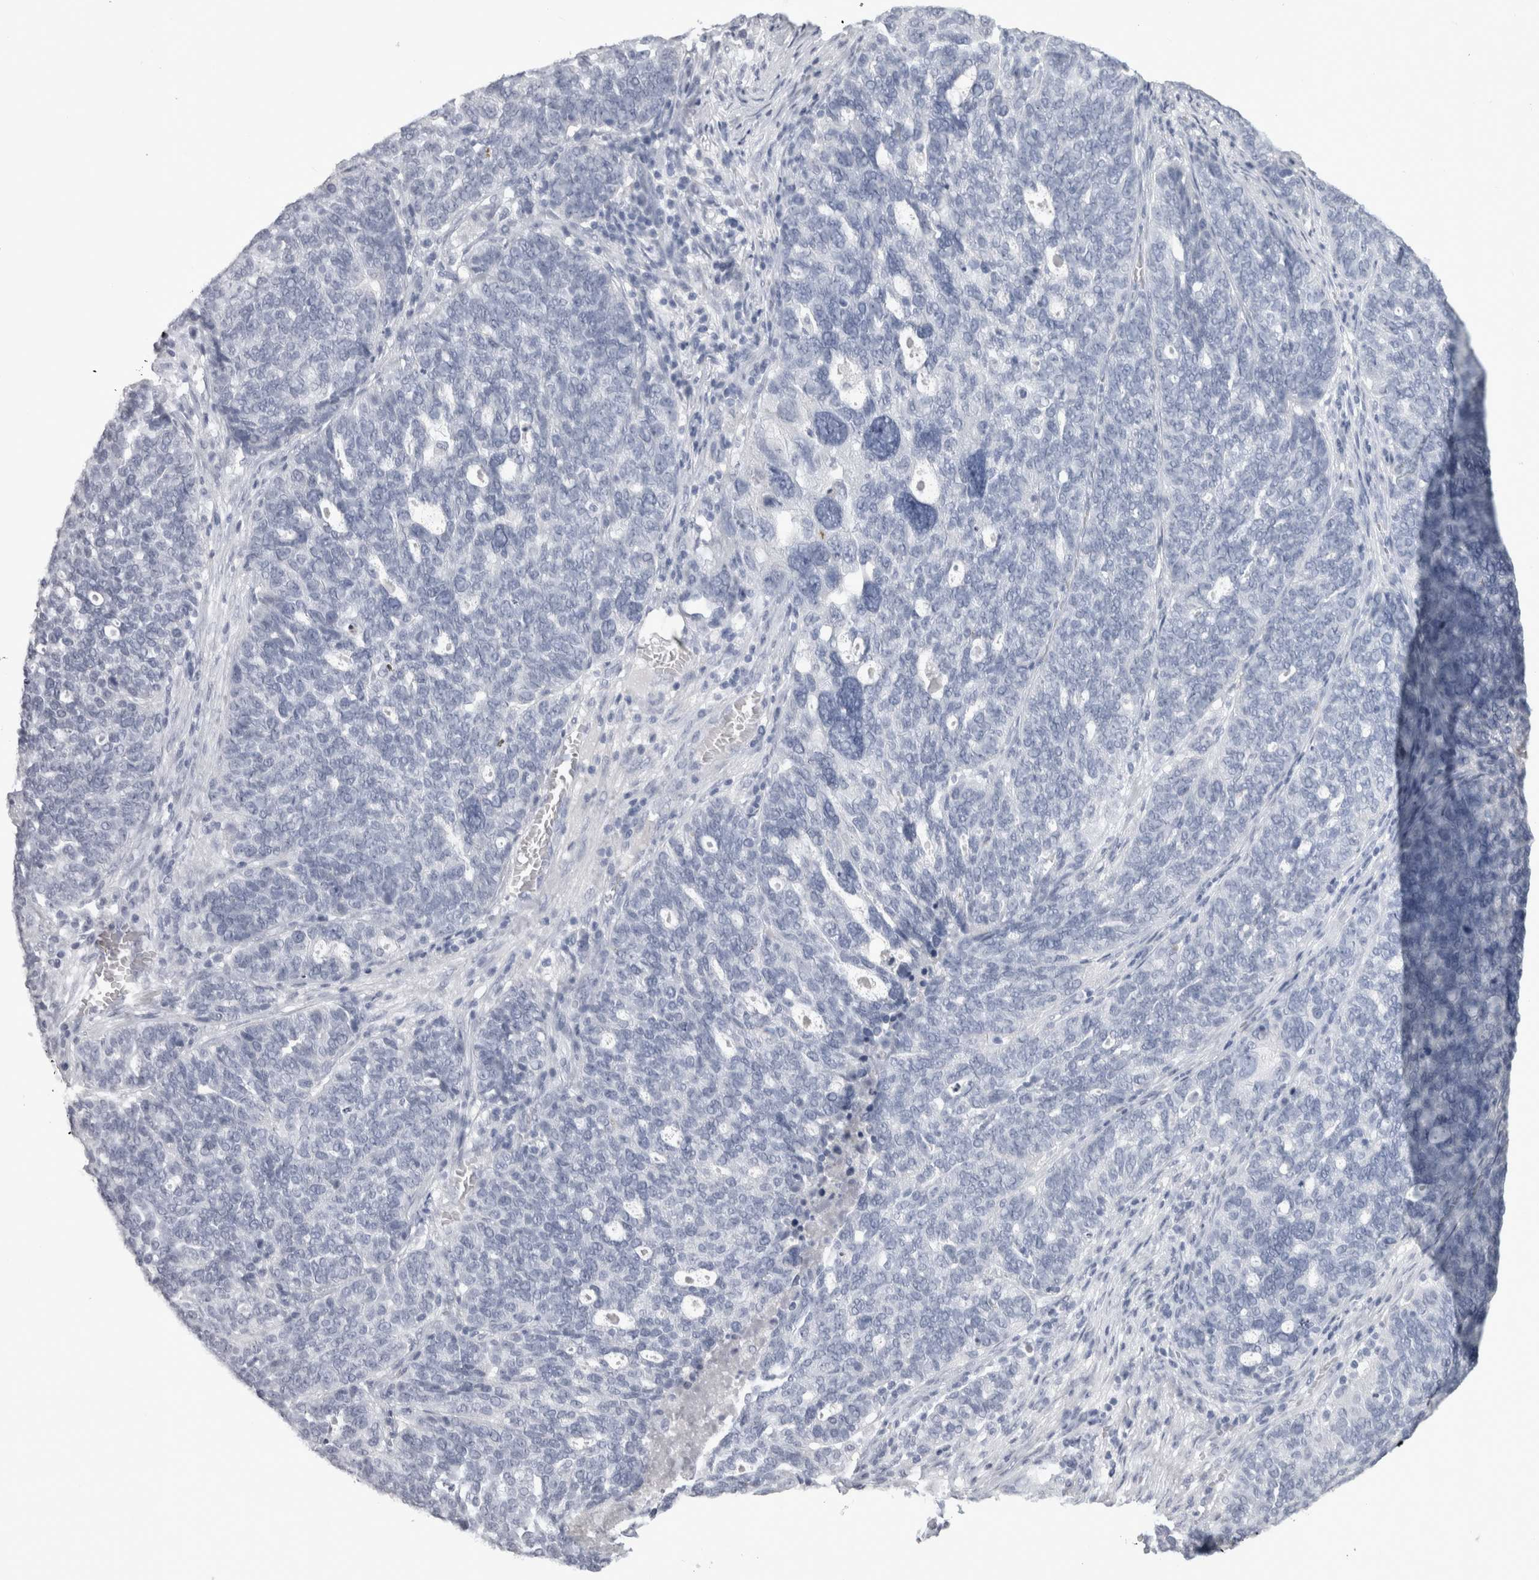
{"staining": {"intensity": "negative", "quantity": "none", "location": "none"}, "tissue": "ovarian cancer", "cell_type": "Tumor cells", "image_type": "cancer", "snomed": [{"axis": "morphology", "description": "Cystadenocarcinoma, serous, NOS"}, {"axis": "topography", "description": "Ovary"}], "caption": "This is an immunohistochemistry micrograph of serous cystadenocarcinoma (ovarian). There is no positivity in tumor cells.", "gene": "ADAM2", "patient": {"sex": "female", "age": 59}}